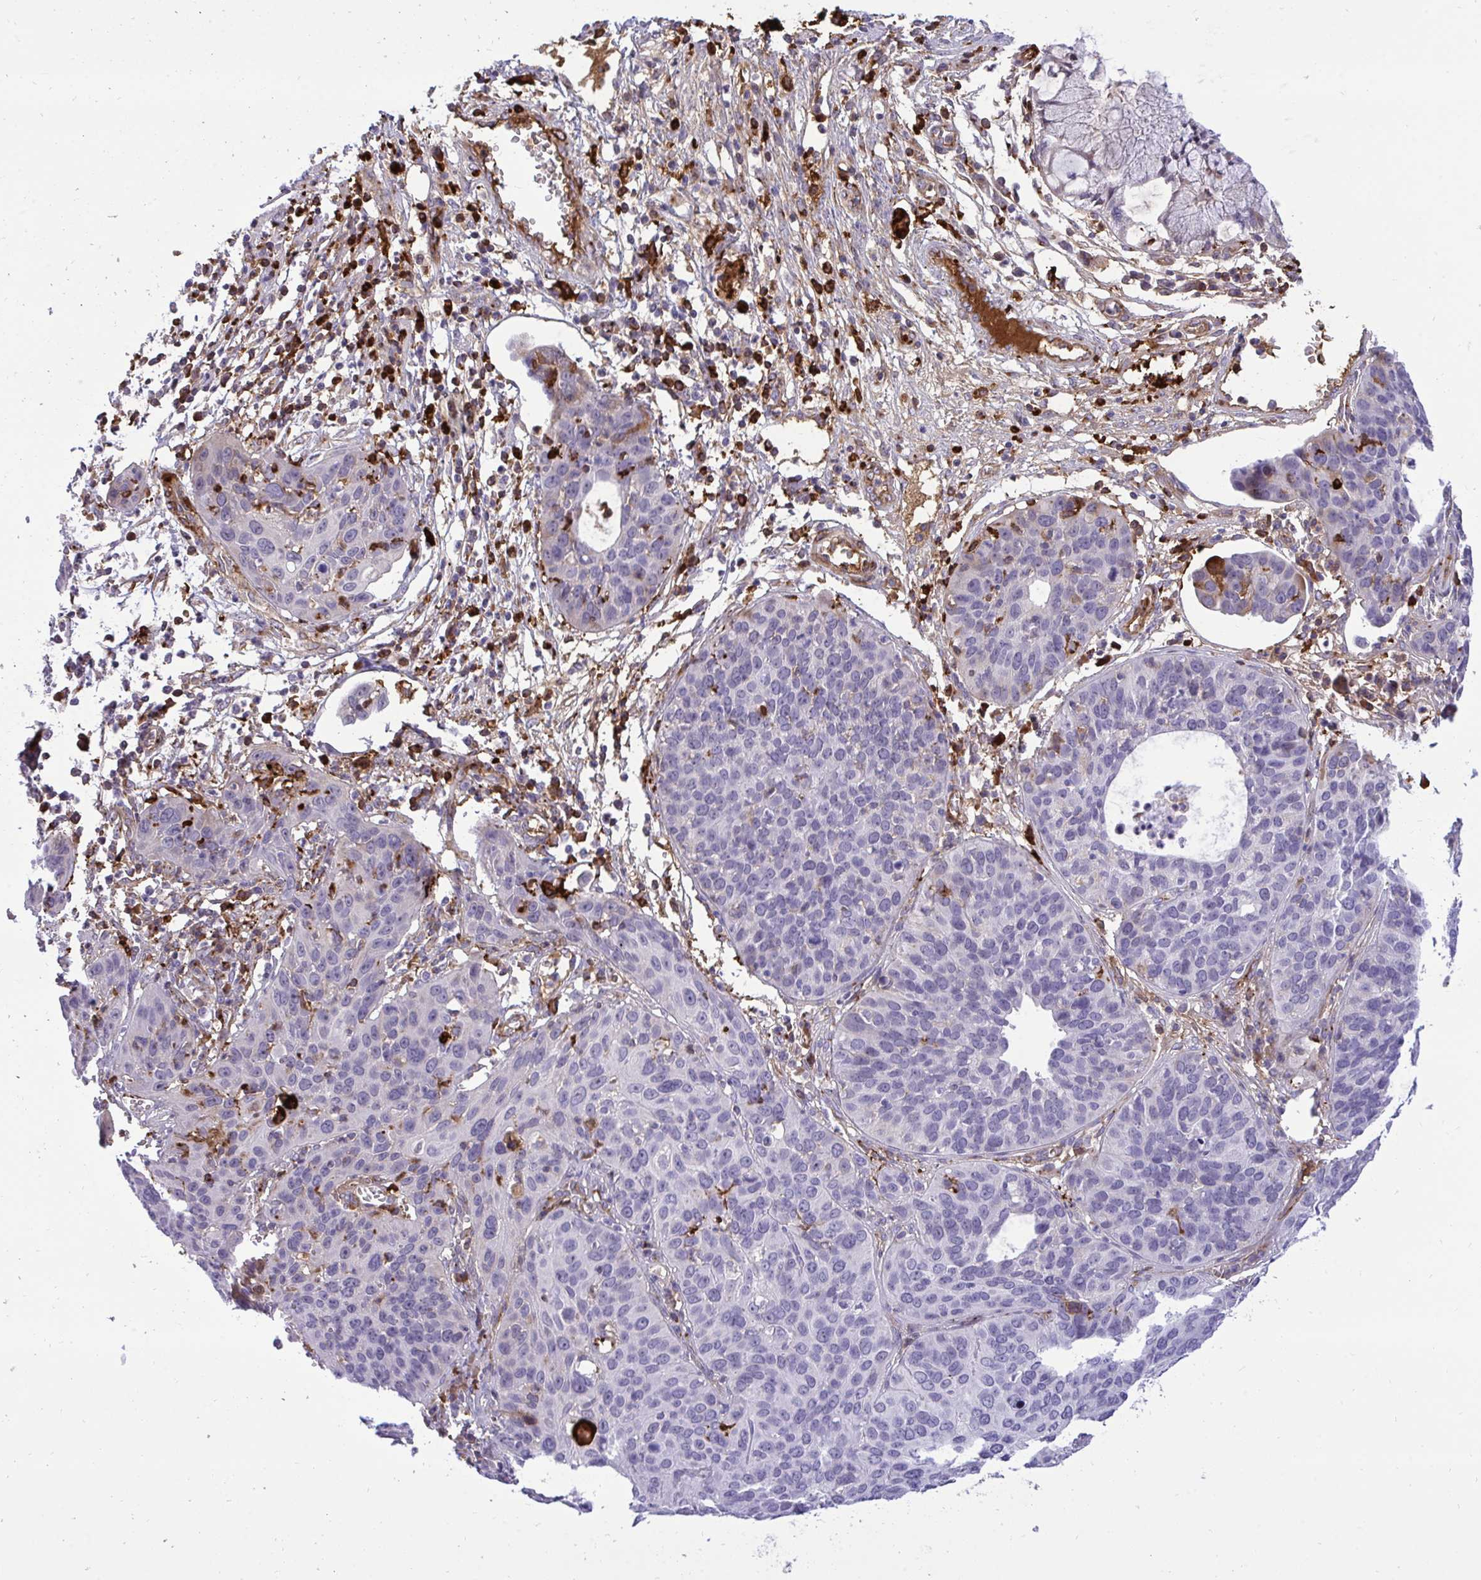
{"staining": {"intensity": "negative", "quantity": "none", "location": "none"}, "tissue": "cervical cancer", "cell_type": "Tumor cells", "image_type": "cancer", "snomed": [{"axis": "morphology", "description": "Squamous cell carcinoma, NOS"}, {"axis": "topography", "description": "Cervix"}], "caption": "DAB immunohistochemical staining of cervical cancer (squamous cell carcinoma) exhibits no significant positivity in tumor cells. (Stains: DAB (3,3'-diaminobenzidine) immunohistochemistry with hematoxylin counter stain, Microscopy: brightfield microscopy at high magnification).", "gene": "F2", "patient": {"sex": "female", "age": 36}}